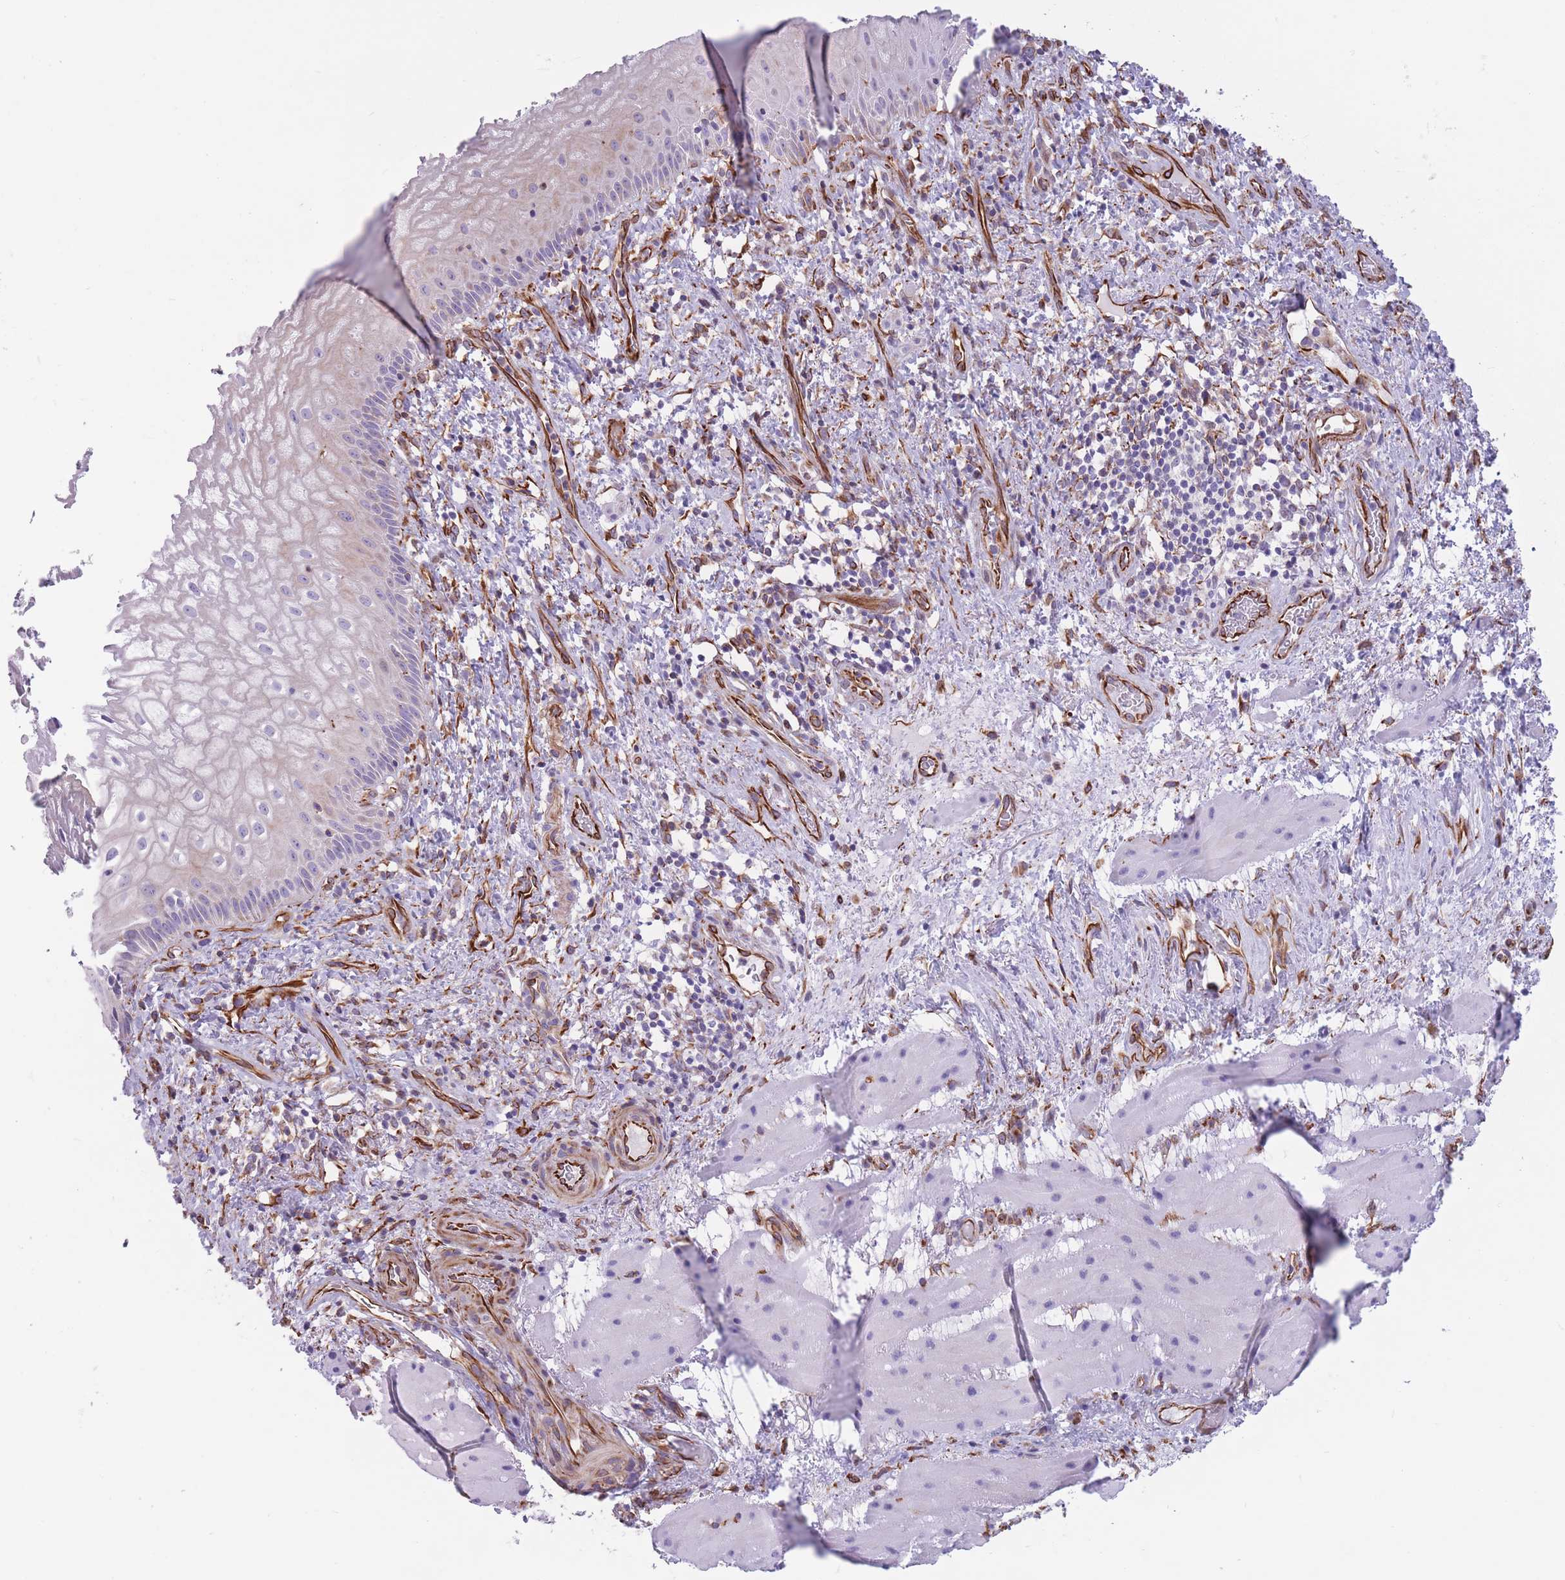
{"staining": {"intensity": "weak", "quantity": "<25%", "location": "cytoplasmic/membranous"}, "tissue": "esophagus", "cell_type": "Squamous epithelial cells", "image_type": "normal", "snomed": [{"axis": "morphology", "description": "Normal tissue, NOS"}, {"axis": "topography", "description": "Esophagus"}], "caption": "The immunohistochemistry (IHC) micrograph has no significant expression in squamous epithelial cells of esophagus.", "gene": "ATP5MF", "patient": {"sex": "female", "age": 75}}